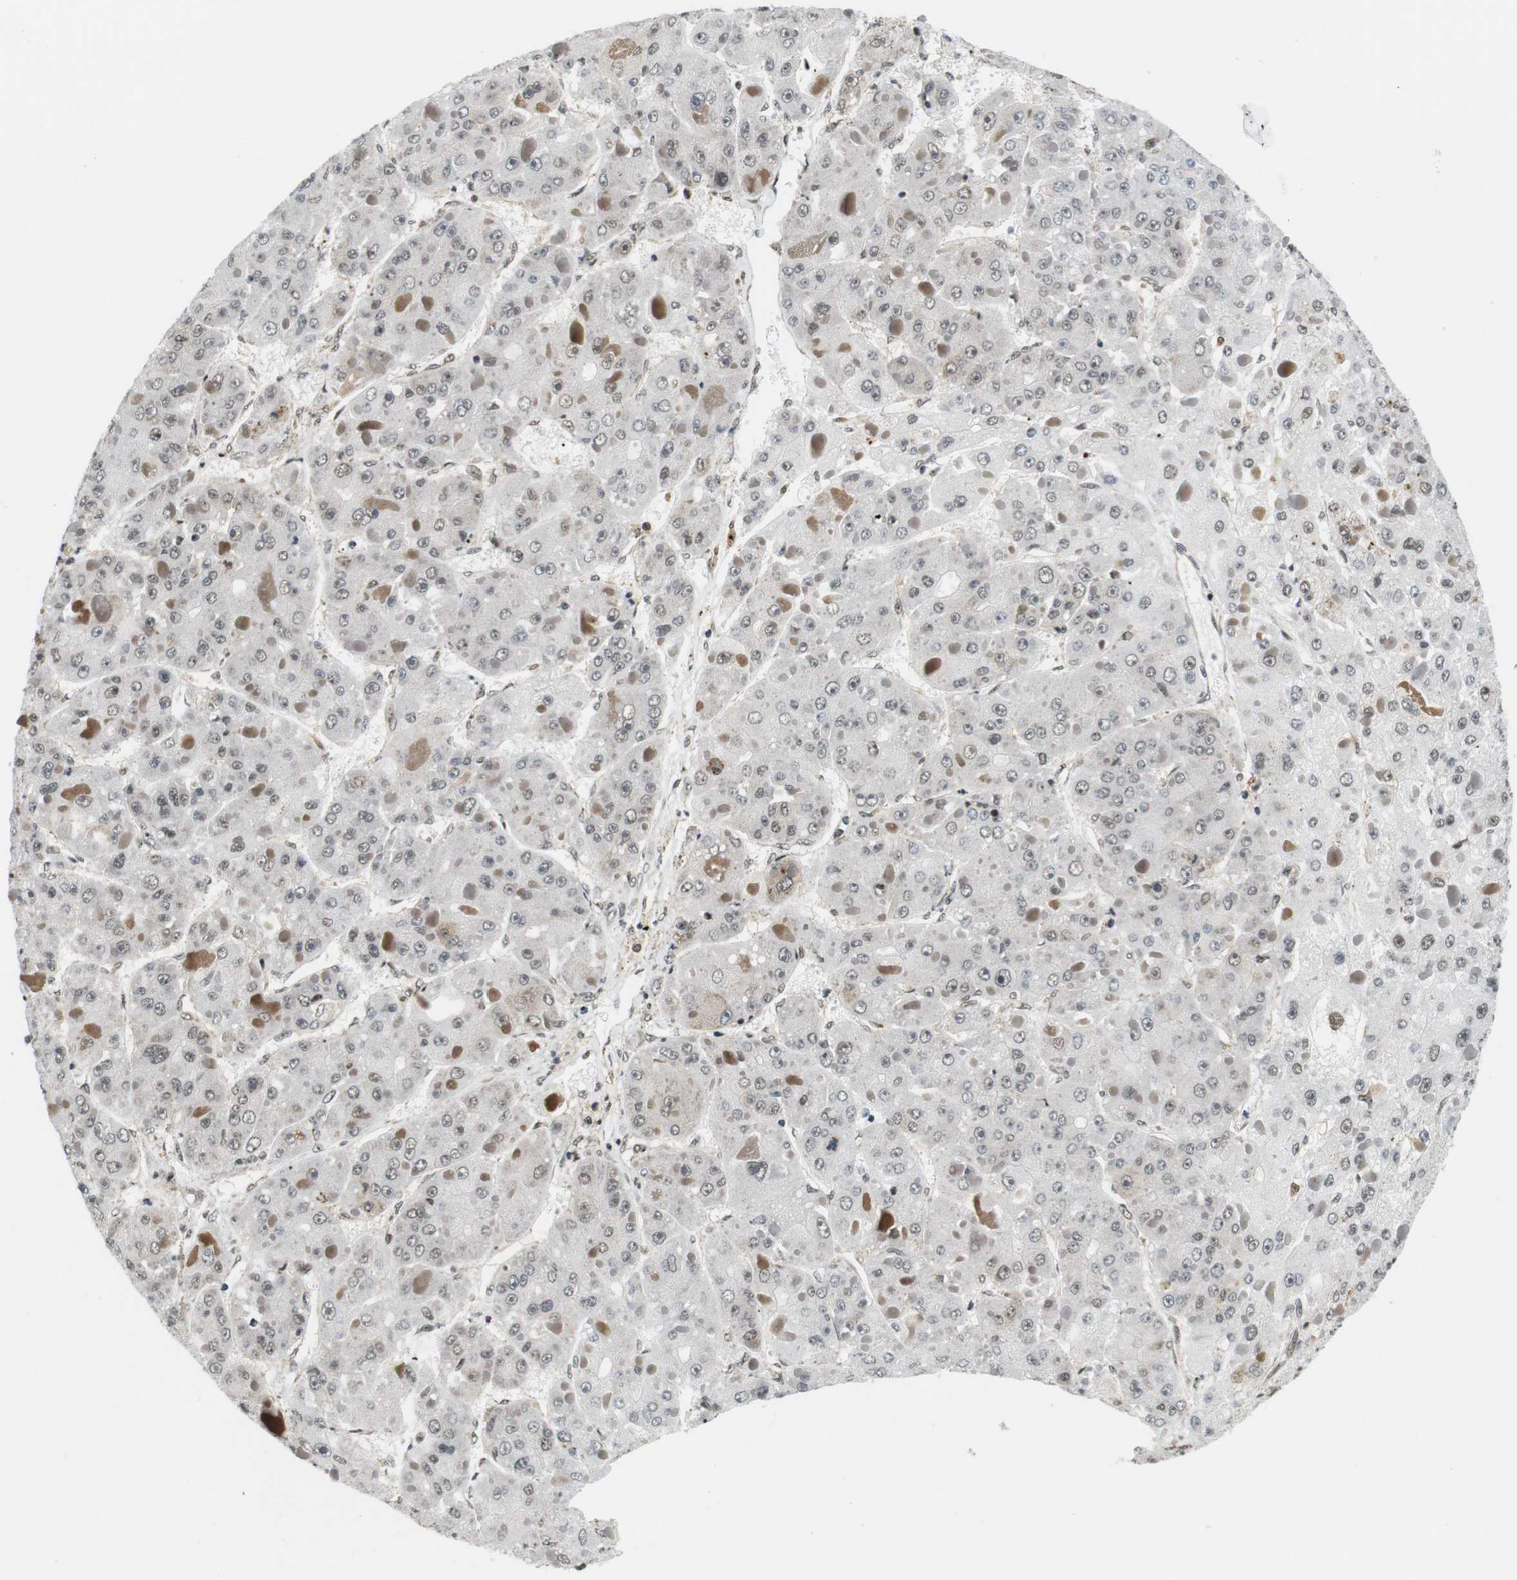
{"staining": {"intensity": "weak", "quantity": "25%-75%", "location": "nuclear"}, "tissue": "liver cancer", "cell_type": "Tumor cells", "image_type": "cancer", "snomed": [{"axis": "morphology", "description": "Carcinoma, Hepatocellular, NOS"}, {"axis": "topography", "description": "Liver"}], "caption": "Protein staining of hepatocellular carcinoma (liver) tissue displays weak nuclear positivity in approximately 25%-75% of tumor cells.", "gene": "CSNK2B", "patient": {"sex": "female", "age": 73}}